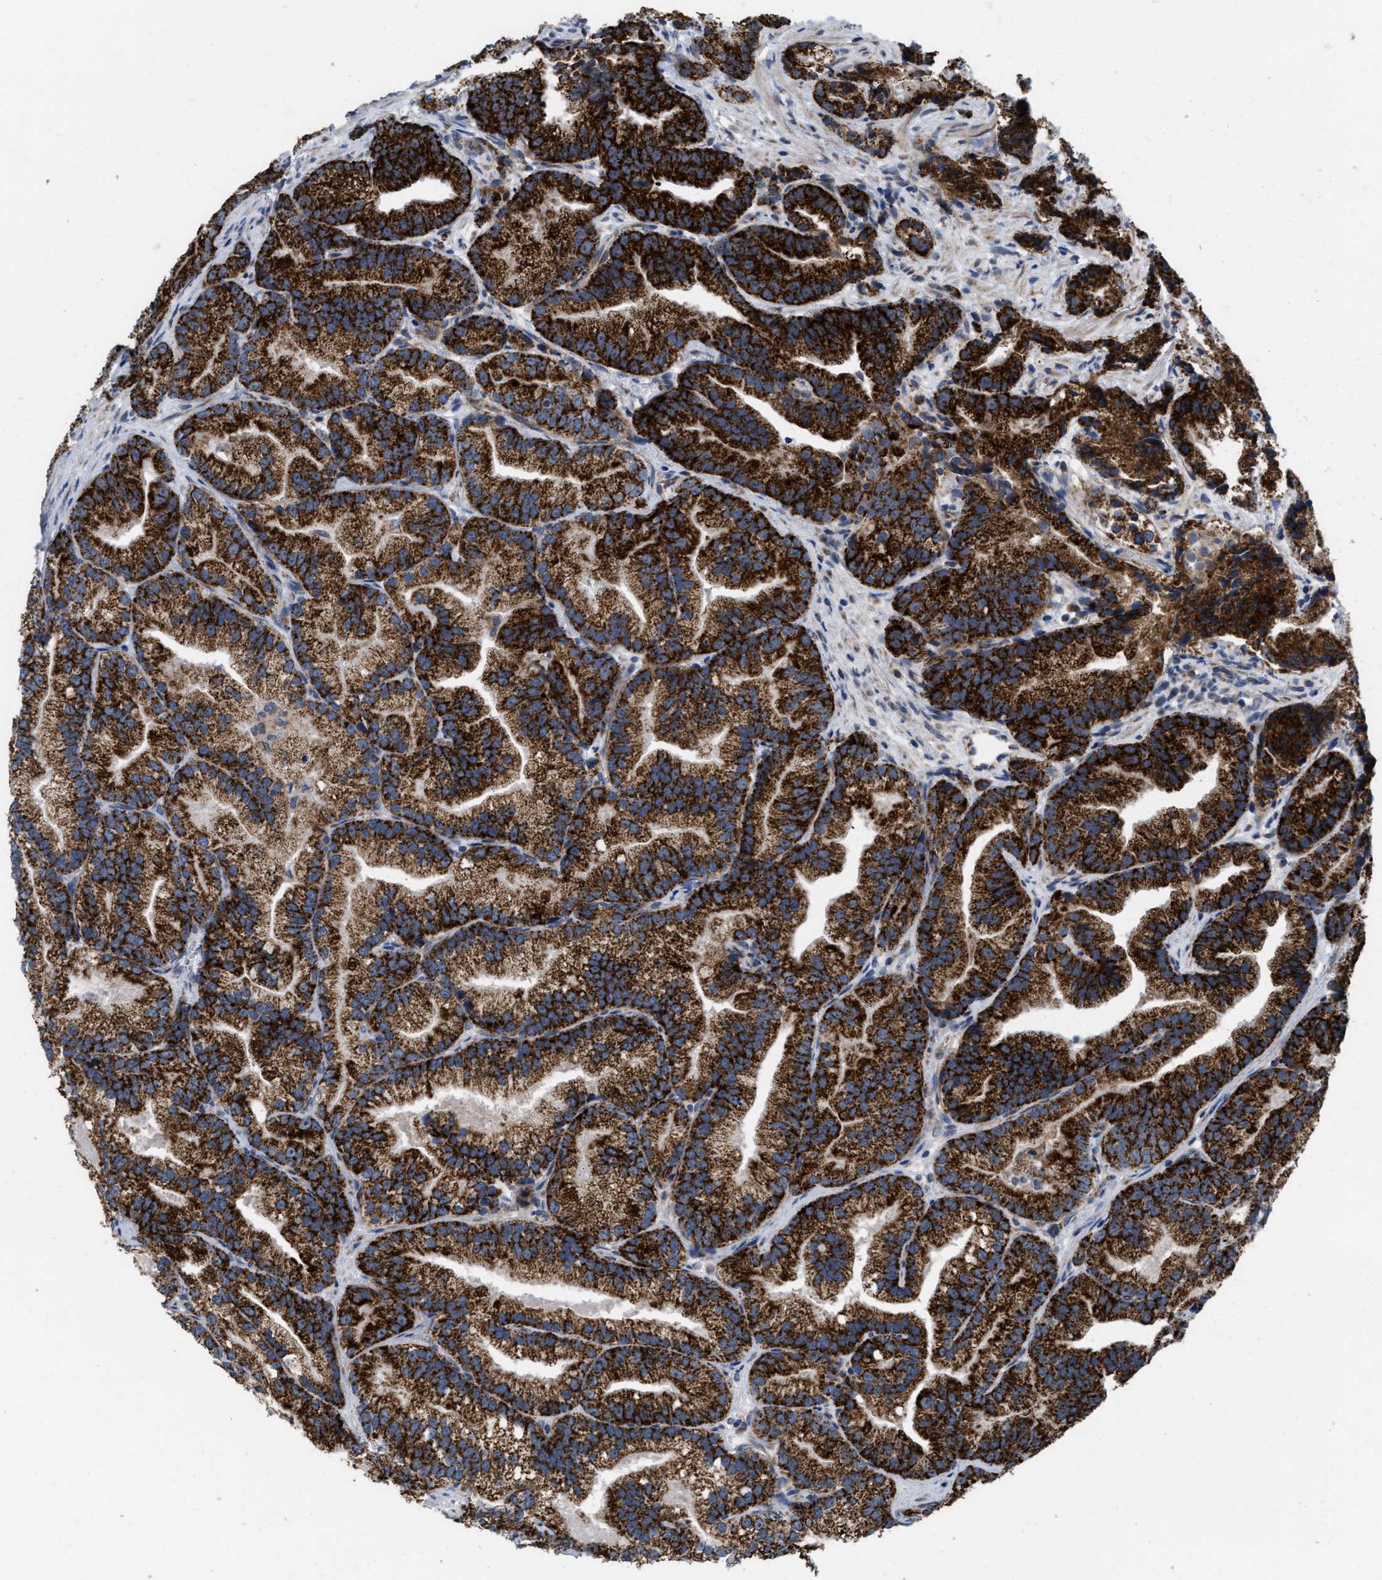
{"staining": {"intensity": "strong", "quantity": ">75%", "location": "cytoplasmic/membranous"}, "tissue": "prostate cancer", "cell_type": "Tumor cells", "image_type": "cancer", "snomed": [{"axis": "morphology", "description": "Adenocarcinoma, Low grade"}, {"axis": "topography", "description": "Prostate"}], "caption": "Tumor cells display high levels of strong cytoplasmic/membranous staining in approximately >75% of cells in adenocarcinoma (low-grade) (prostate). Using DAB (3,3'-diaminobenzidine) (brown) and hematoxylin (blue) stains, captured at high magnification using brightfield microscopy.", "gene": "AKAP1", "patient": {"sex": "male", "age": 89}}